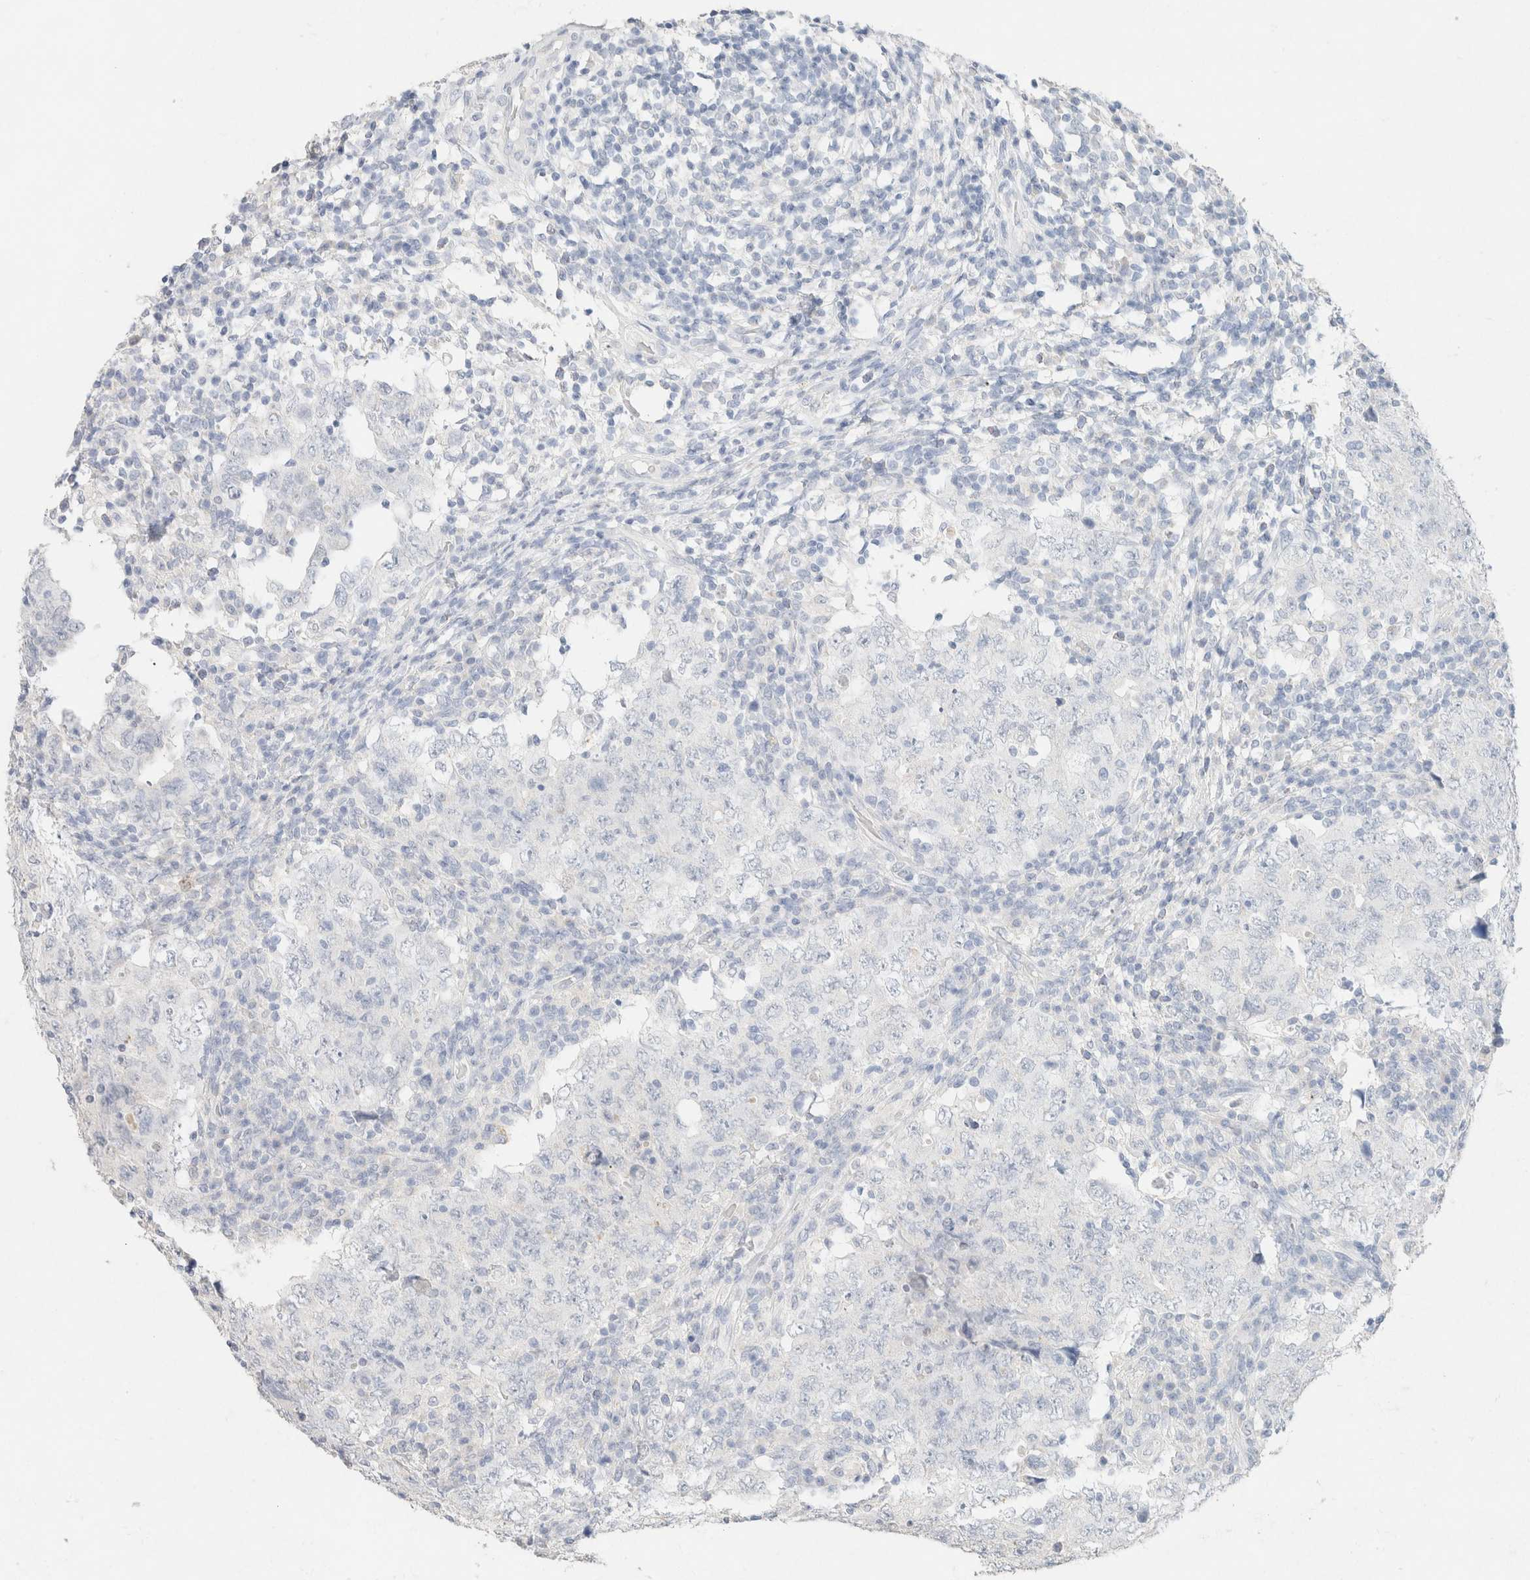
{"staining": {"intensity": "negative", "quantity": "none", "location": "none"}, "tissue": "testis cancer", "cell_type": "Tumor cells", "image_type": "cancer", "snomed": [{"axis": "morphology", "description": "Carcinoma, Embryonal, NOS"}, {"axis": "topography", "description": "Testis"}], "caption": "Tumor cells show no significant protein expression in testis cancer (embryonal carcinoma).", "gene": "CA12", "patient": {"sex": "male", "age": 26}}